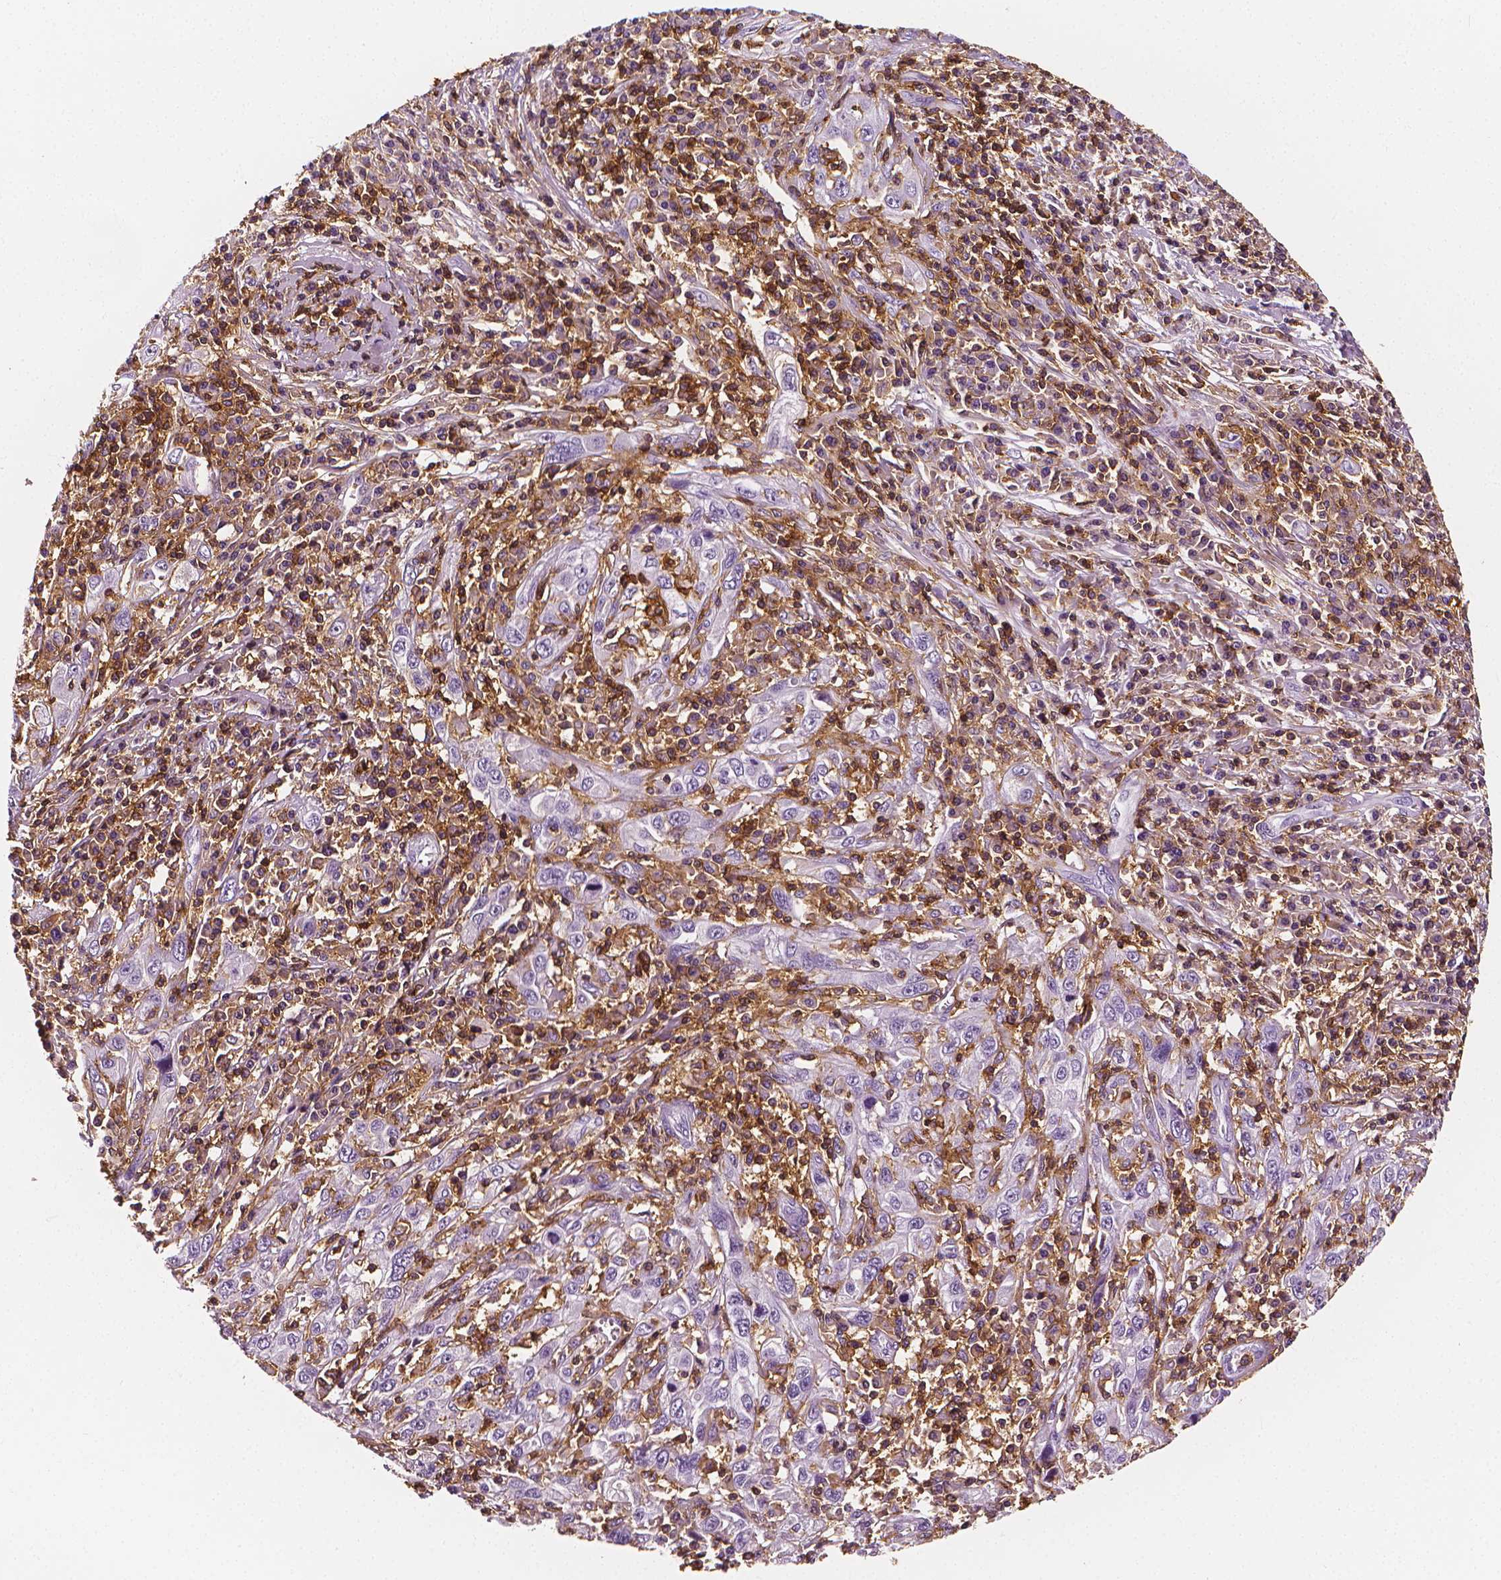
{"staining": {"intensity": "negative", "quantity": "none", "location": "none"}, "tissue": "cervical cancer", "cell_type": "Tumor cells", "image_type": "cancer", "snomed": [{"axis": "morphology", "description": "Squamous cell carcinoma, NOS"}, {"axis": "topography", "description": "Cervix"}], "caption": "Immunohistochemistry (IHC) of human cervical cancer demonstrates no staining in tumor cells.", "gene": "PTPRC", "patient": {"sex": "female", "age": 46}}